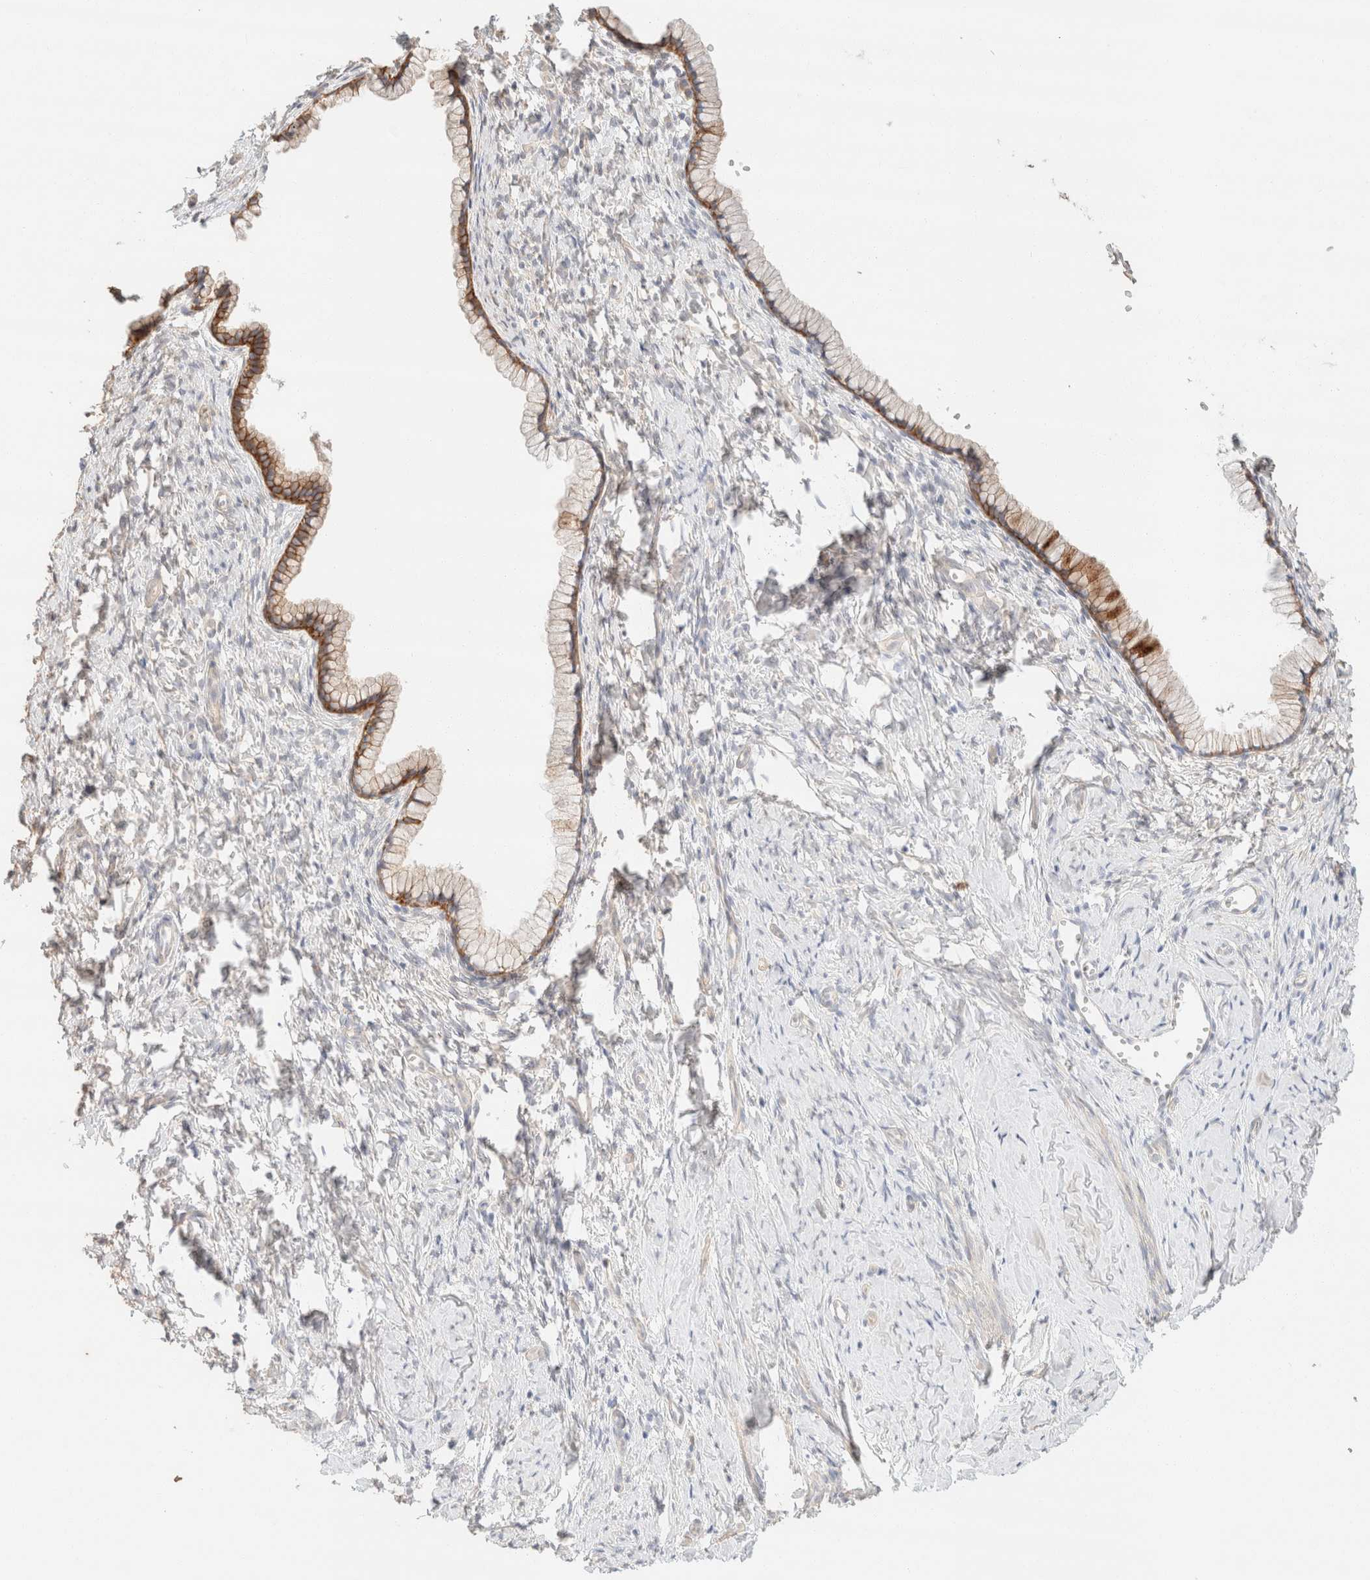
{"staining": {"intensity": "moderate", "quantity": ">75%", "location": "cytoplasmic/membranous"}, "tissue": "cervix", "cell_type": "Glandular cells", "image_type": "normal", "snomed": [{"axis": "morphology", "description": "Normal tissue, NOS"}, {"axis": "topography", "description": "Cervix"}], "caption": "Benign cervix demonstrates moderate cytoplasmic/membranous positivity in about >75% of glandular cells, visualized by immunohistochemistry. (Stains: DAB in brown, nuclei in blue, Microscopy: brightfield microscopy at high magnification).", "gene": "CSNK1E", "patient": {"sex": "female", "age": 75}}